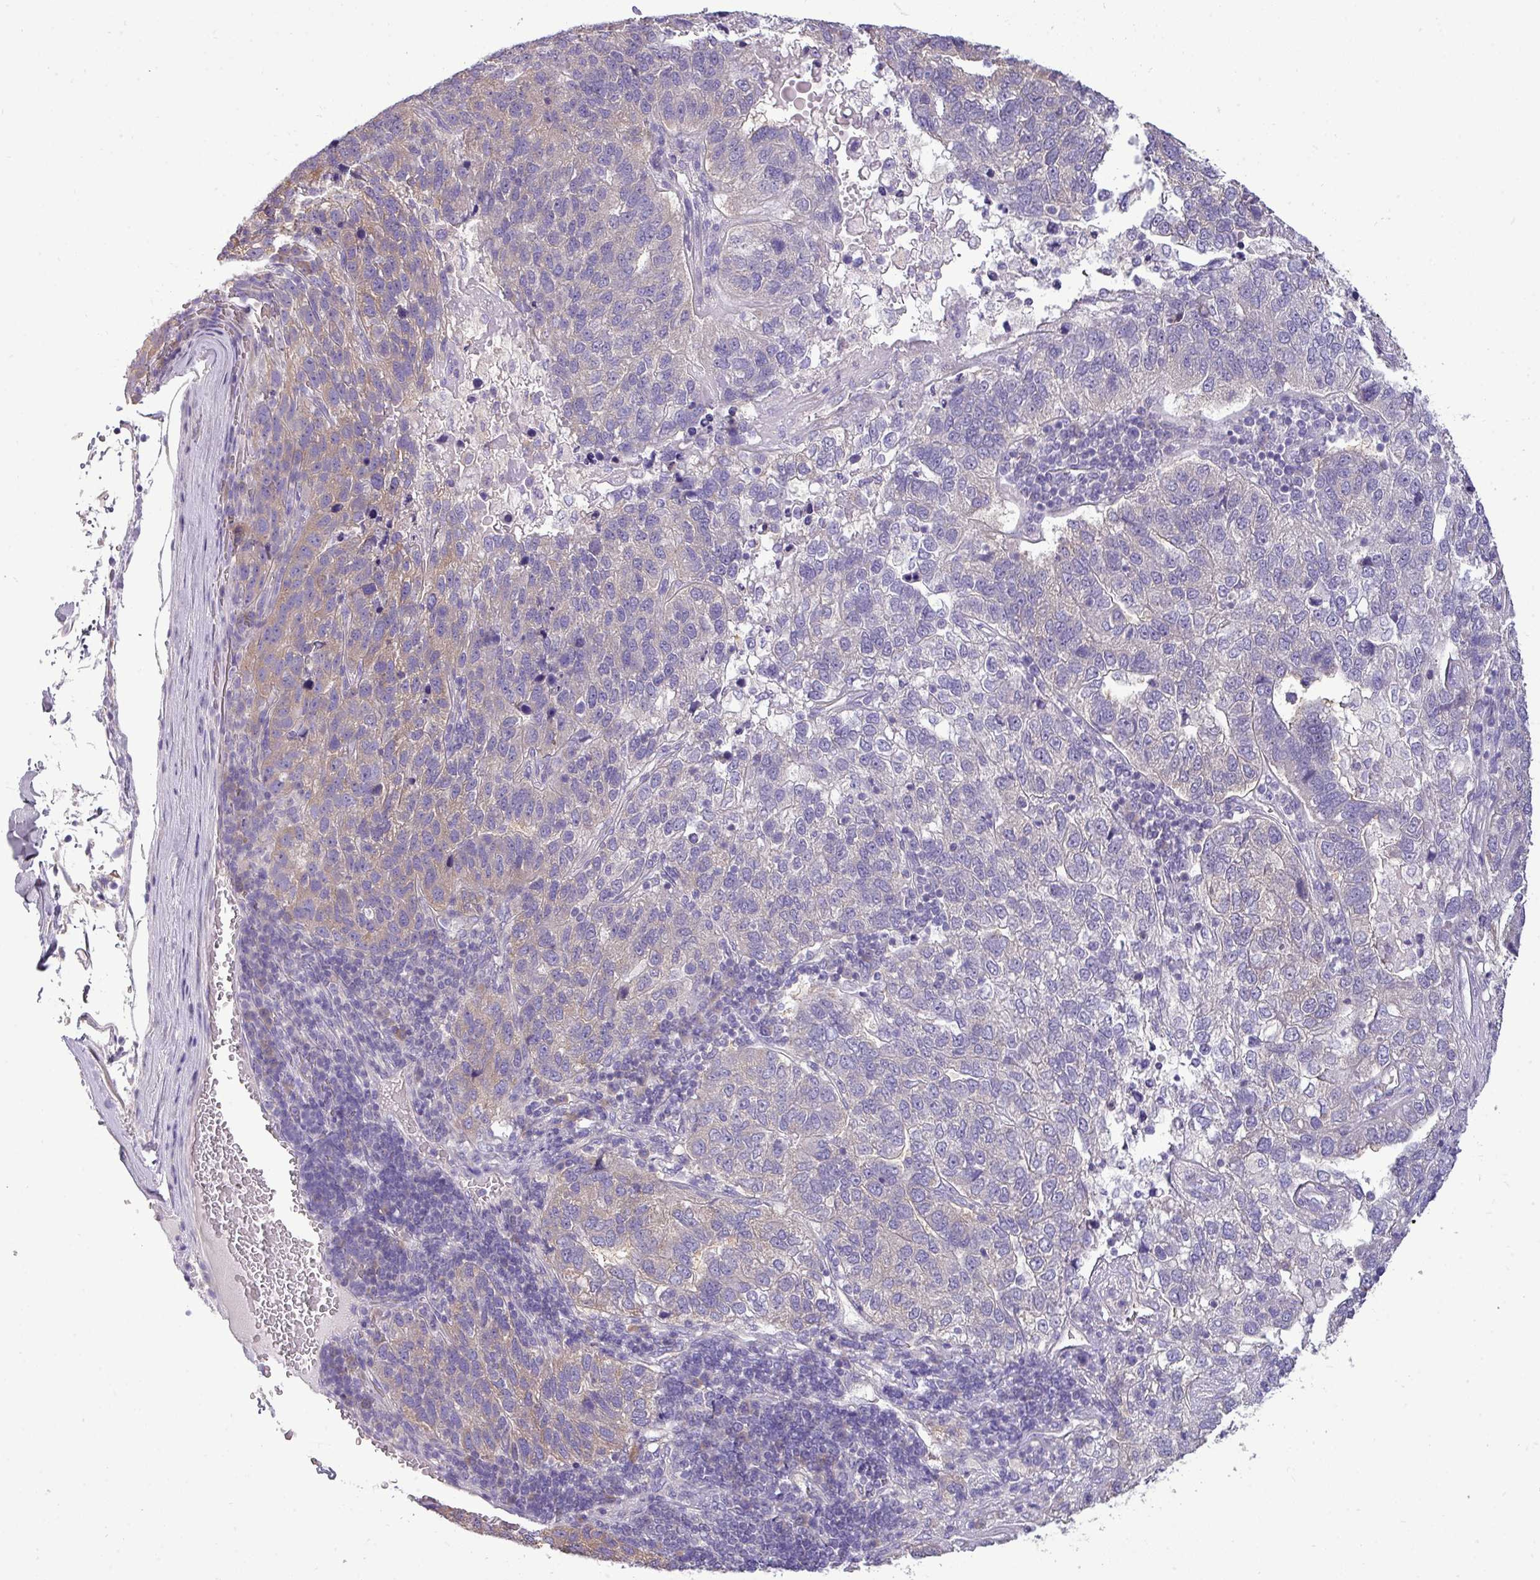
{"staining": {"intensity": "weak", "quantity": "<25%", "location": "cytoplasmic/membranous"}, "tissue": "pancreatic cancer", "cell_type": "Tumor cells", "image_type": "cancer", "snomed": [{"axis": "morphology", "description": "Adenocarcinoma, NOS"}, {"axis": "topography", "description": "Pancreas"}], "caption": "This is an IHC image of human pancreatic adenocarcinoma. There is no expression in tumor cells.", "gene": "DNAAF9", "patient": {"sex": "female", "age": 61}}